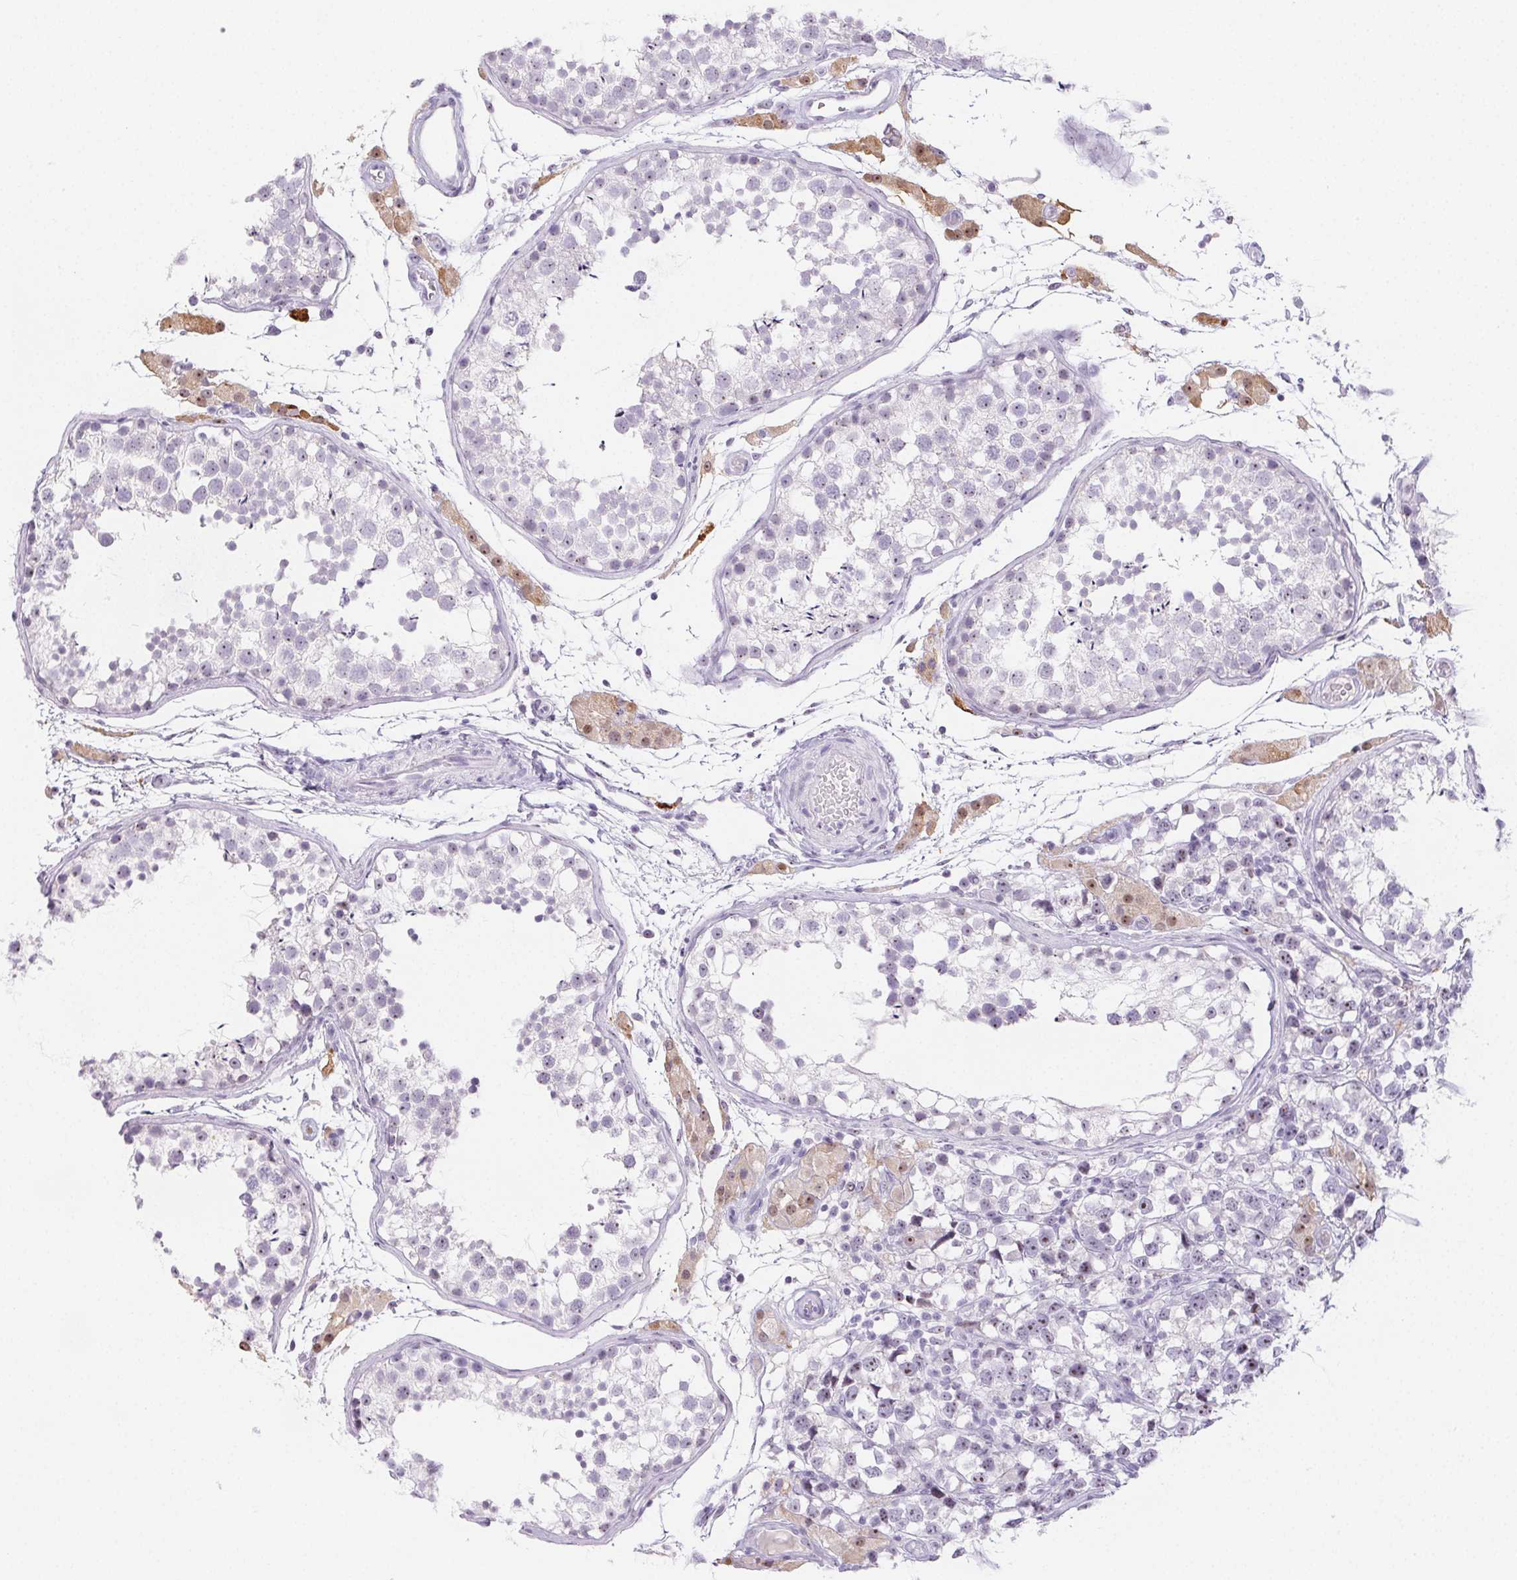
{"staining": {"intensity": "negative", "quantity": "none", "location": "none"}, "tissue": "testis", "cell_type": "Cells in seminiferous ducts", "image_type": "normal", "snomed": [{"axis": "morphology", "description": "Normal tissue, NOS"}, {"axis": "morphology", "description": "Seminoma, NOS"}, {"axis": "topography", "description": "Testis"}], "caption": "Photomicrograph shows no protein expression in cells in seminiferous ducts of benign testis.", "gene": "ST8SIA3", "patient": {"sex": "male", "age": 29}}